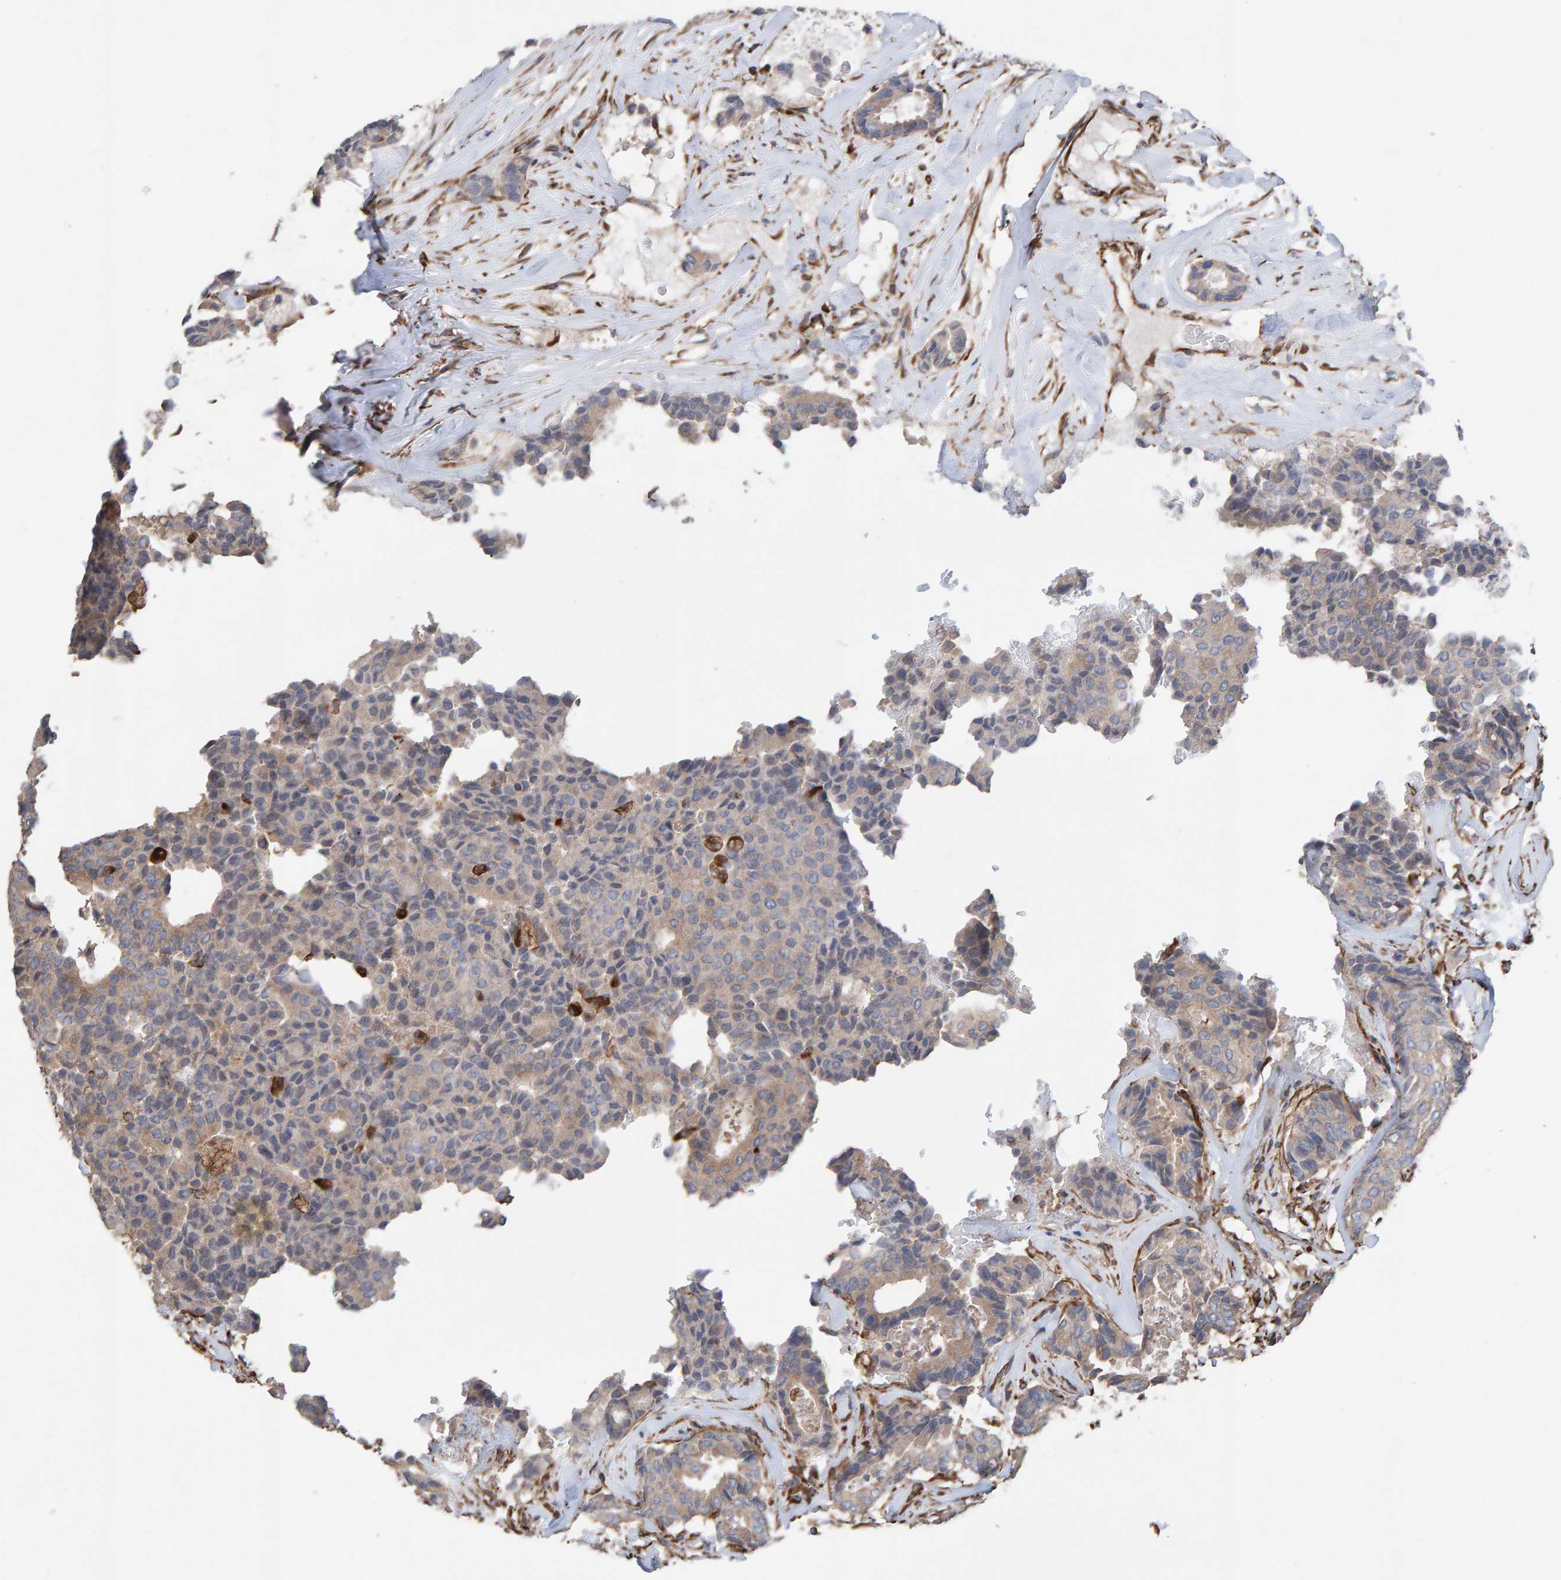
{"staining": {"intensity": "weak", "quantity": "25%-75%", "location": "cytoplasmic/membranous"}, "tissue": "breast cancer", "cell_type": "Tumor cells", "image_type": "cancer", "snomed": [{"axis": "morphology", "description": "Duct carcinoma"}, {"axis": "topography", "description": "Breast"}], "caption": "Protein staining of breast cancer tissue shows weak cytoplasmic/membranous positivity in about 25%-75% of tumor cells.", "gene": "ZNF347", "patient": {"sex": "female", "age": 75}}